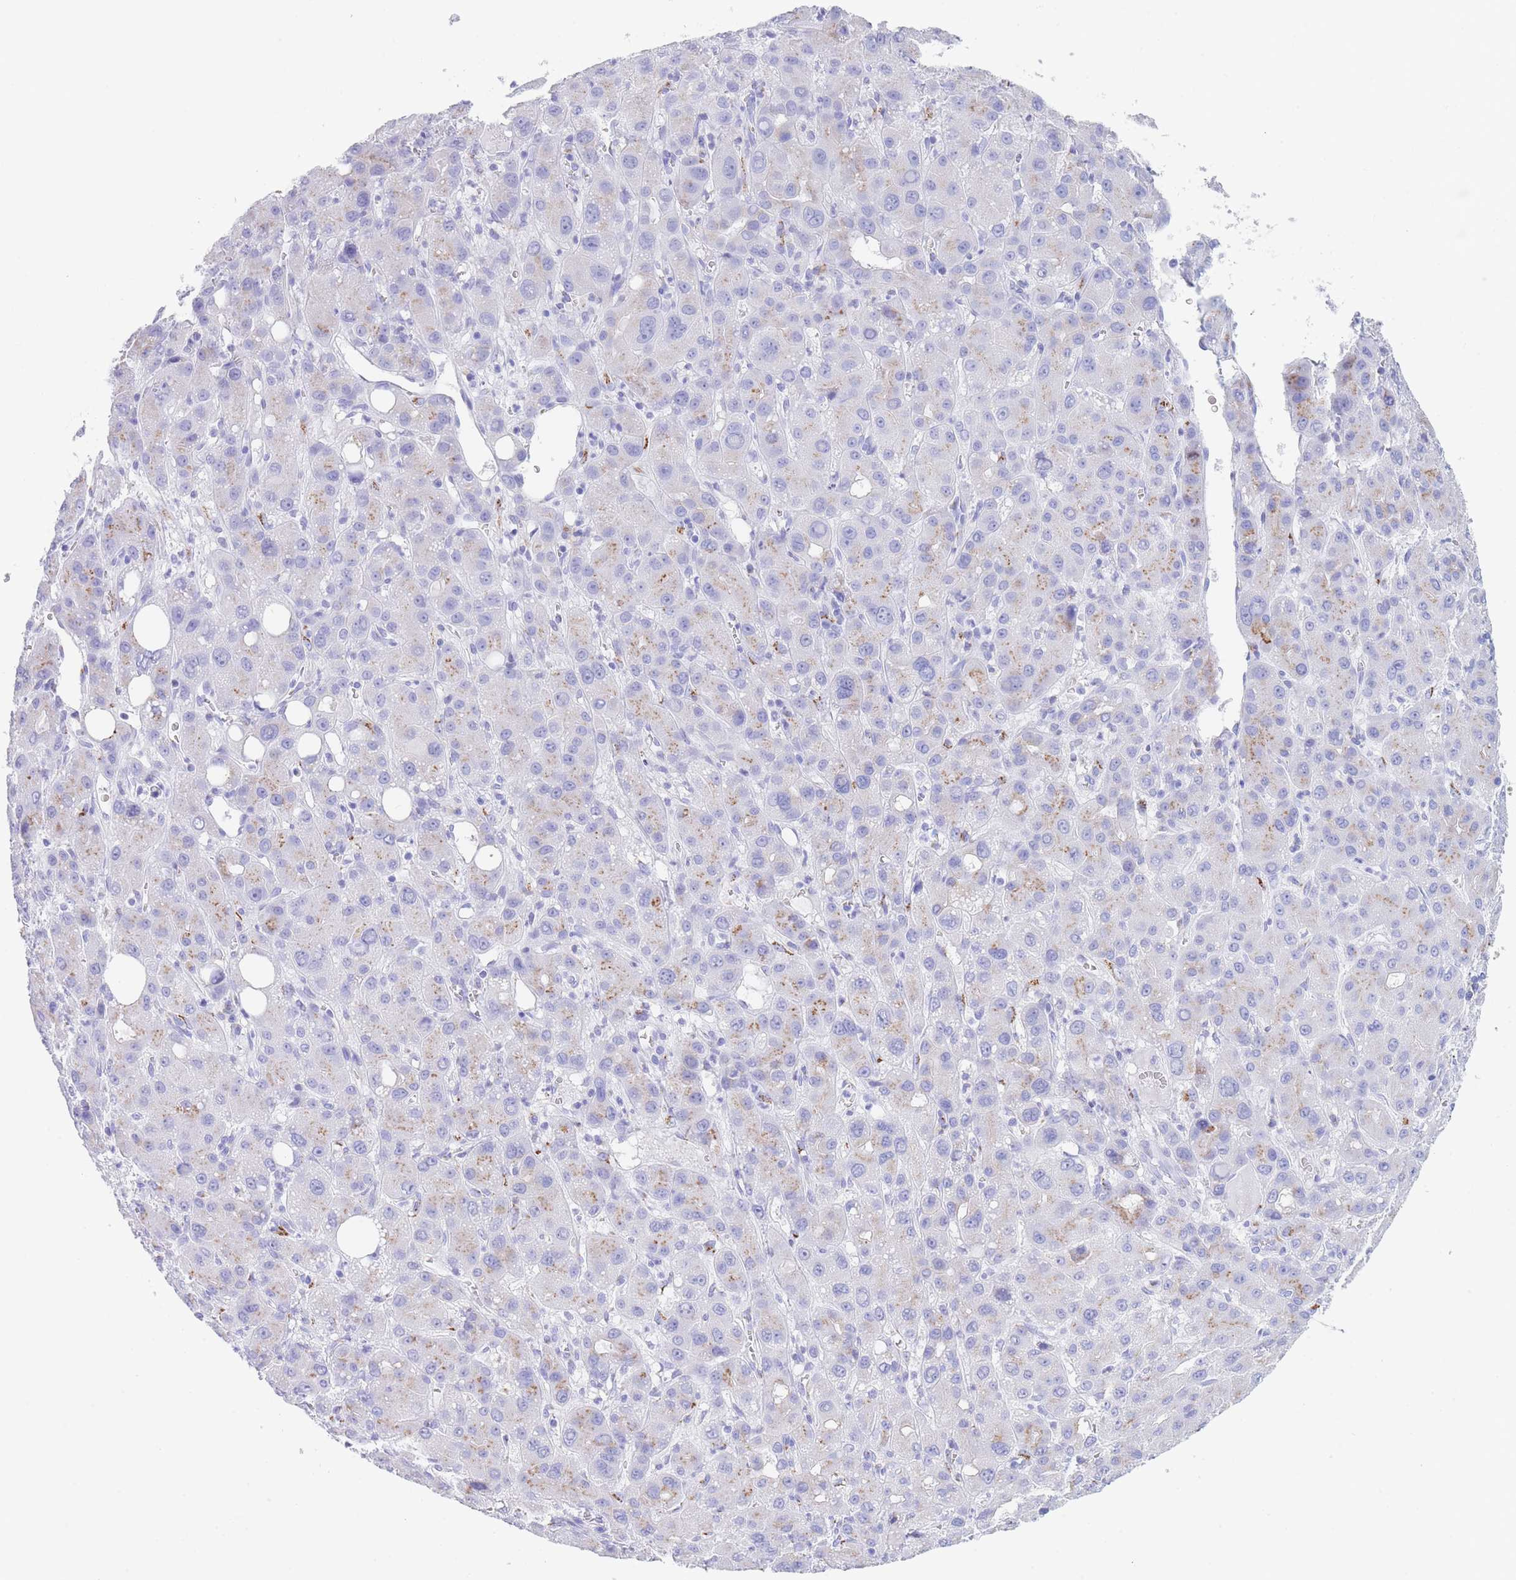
{"staining": {"intensity": "weak", "quantity": "<25%", "location": "cytoplasmic/membranous"}, "tissue": "liver cancer", "cell_type": "Tumor cells", "image_type": "cancer", "snomed": [{"axis": "morphology", "description": "Carcinoma, Hepatocellular, NOS"}, {"axis": "topography", "description": "Liver"}], "caption": "Tumor cells show no significant positivity in liver cancer.", "gene": "FAM3C", "patient": {"sex": "male", "age": 55}}